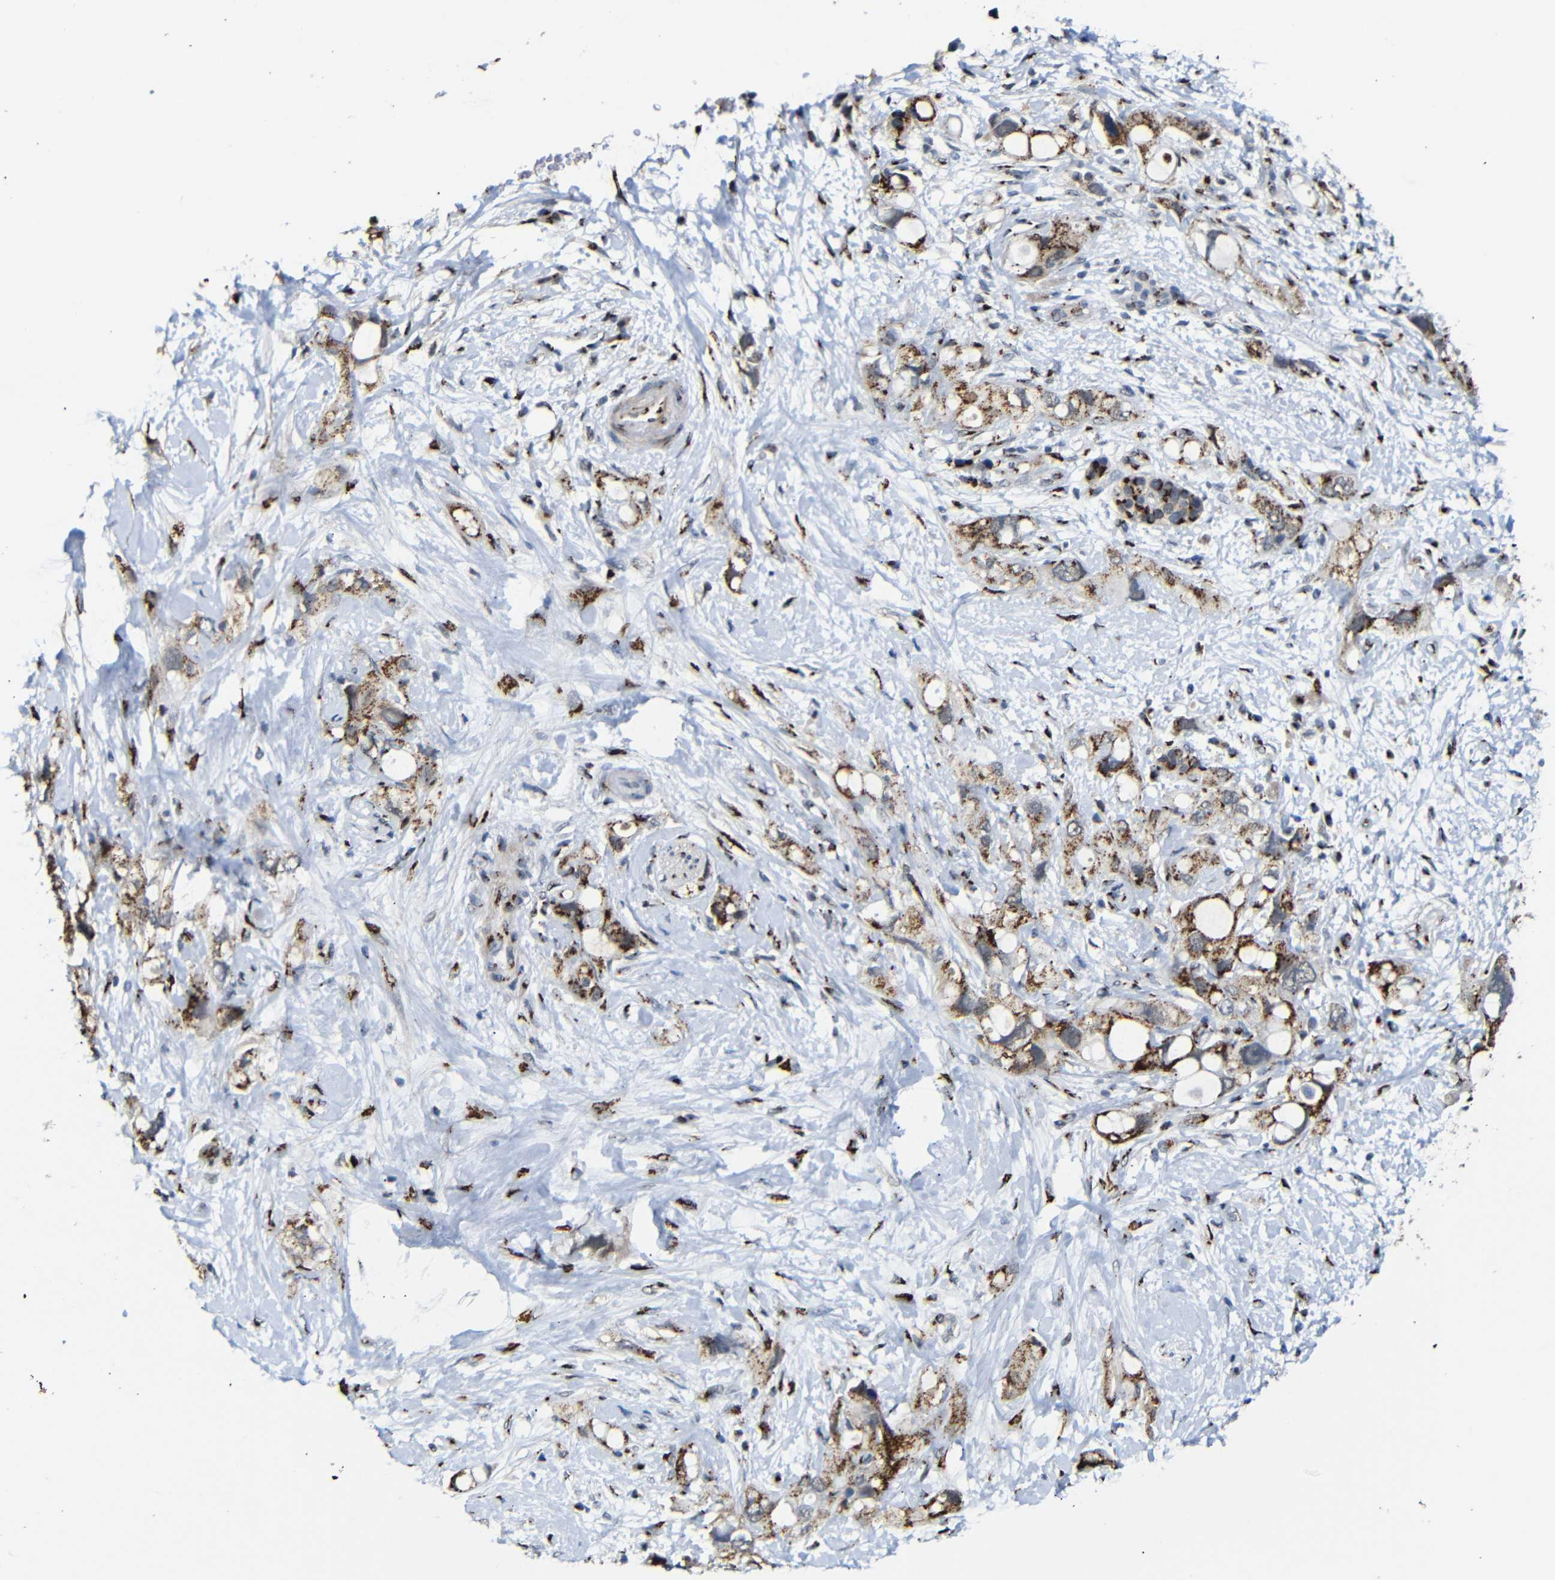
{"staining": {"intensity": "strong", "quantity": ">75%", "location": "cytoplasmic/membranous"}, "tissue": "pancreatic cancer", "cell_type": "Tumor cells", "image_type": "cancer", "snomed": [{"axis": "morphology", "description": "Adenocarcinoma, NOS"}, {"axis": "topography", "description": "Pancreas"}], "caption": "Brown immunohistochemical staining in pancreatic cancer demonstrates strong cytoplasmic/membranous positivity in about >75% of tumor cells.", "gene": "TGOLN2", "patient": {"sex": "female", "age": 56}}